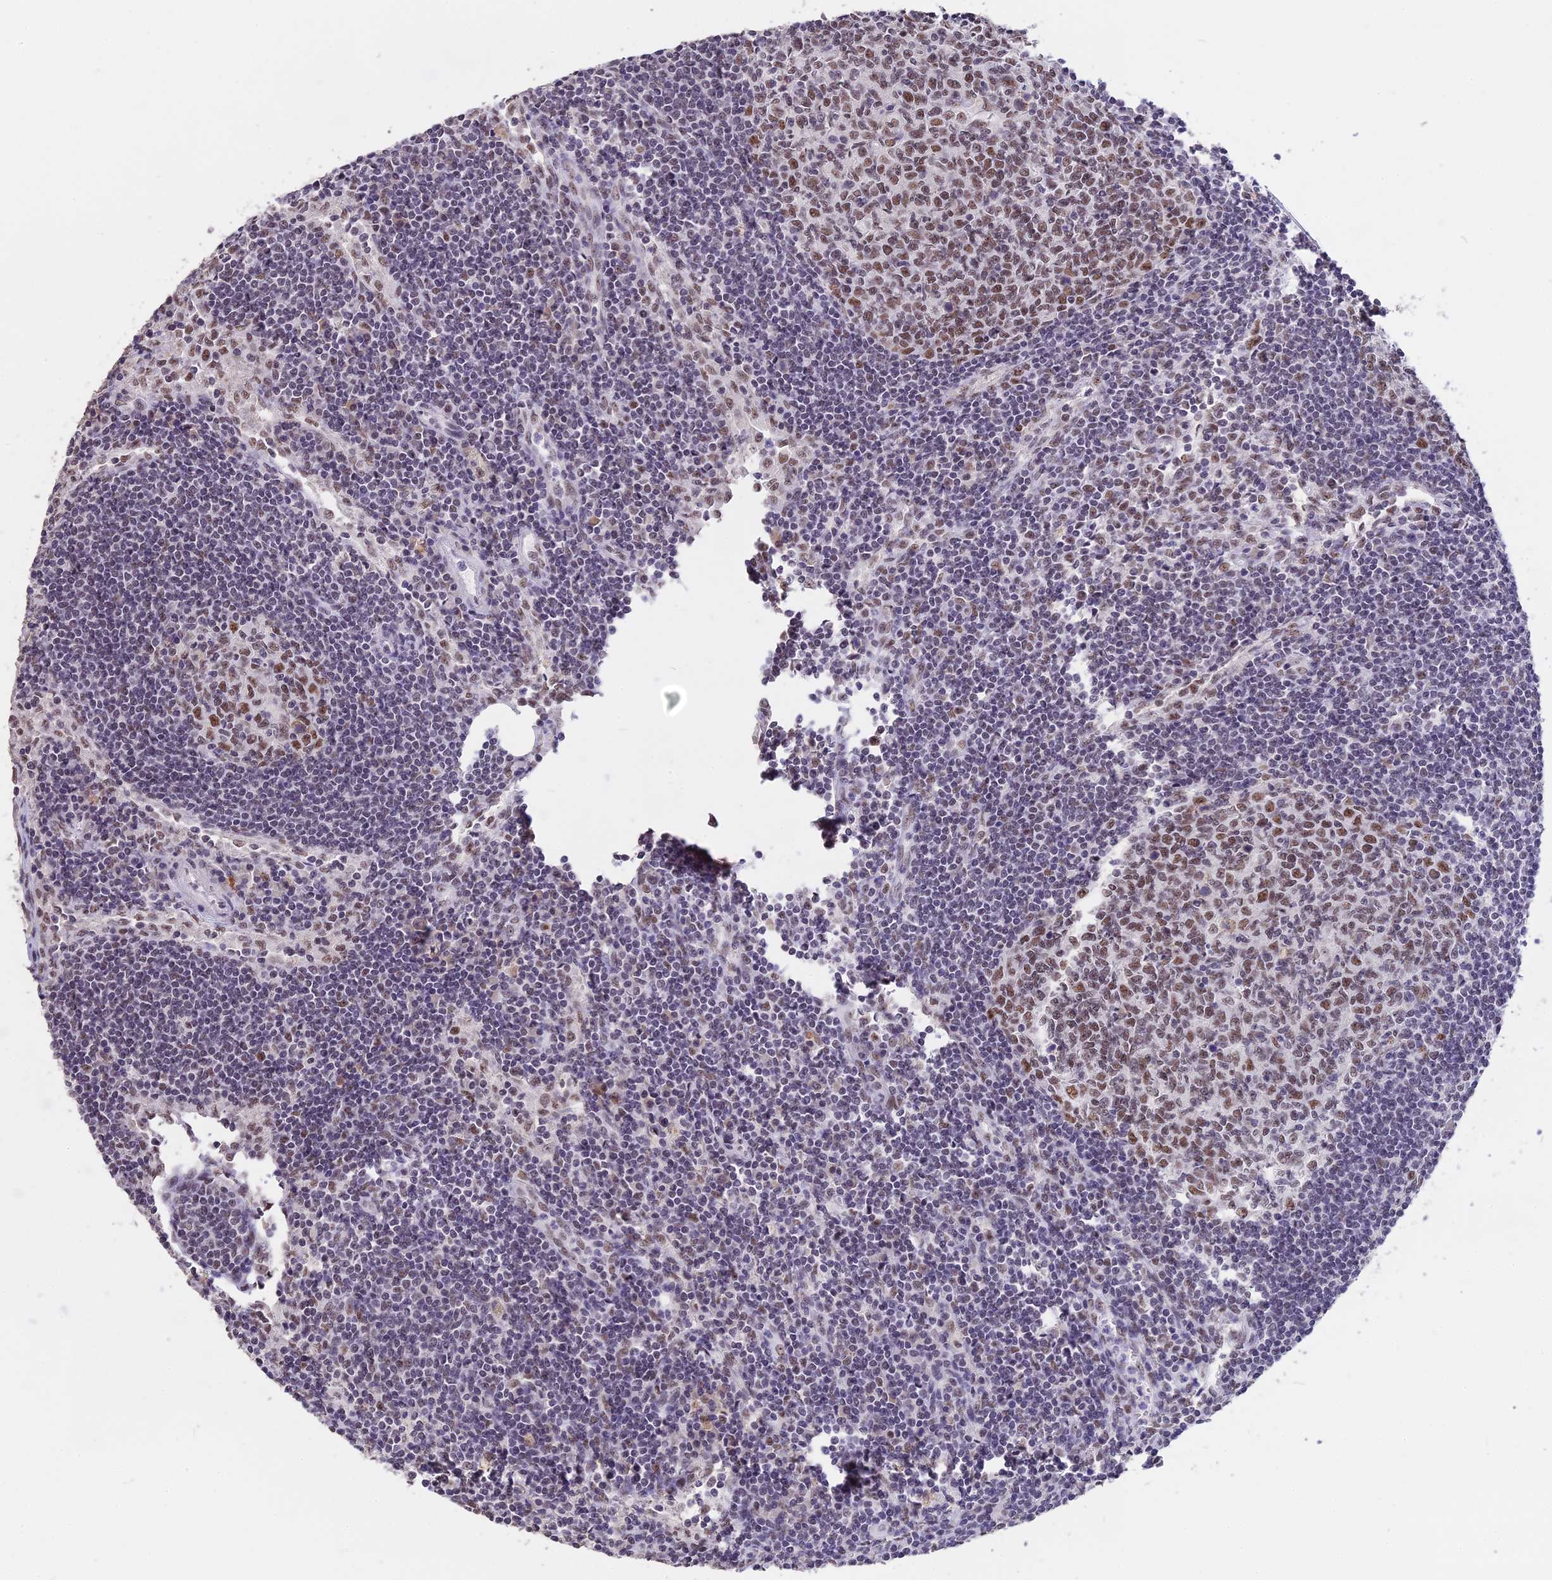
{"staining": {"intensity": "moderate", "quantity": ">75%", "location": "nuclear"}, "tissue": "lymph node", "cell_type": "Germinal center cells", "image_type": "normal", "snomed": [{"axis": "morphology", "description": "Normal tissue, NOS"}, {"axis": "topography", "description": "Lymph node"}], "caption": "Protein staining by IHC exhibits moderate nuclear staining in about >75% of germinal center cells in unremarkable lymph node.", "gene": "SETD2", "patient": {"sex": "female", "age": 73}}